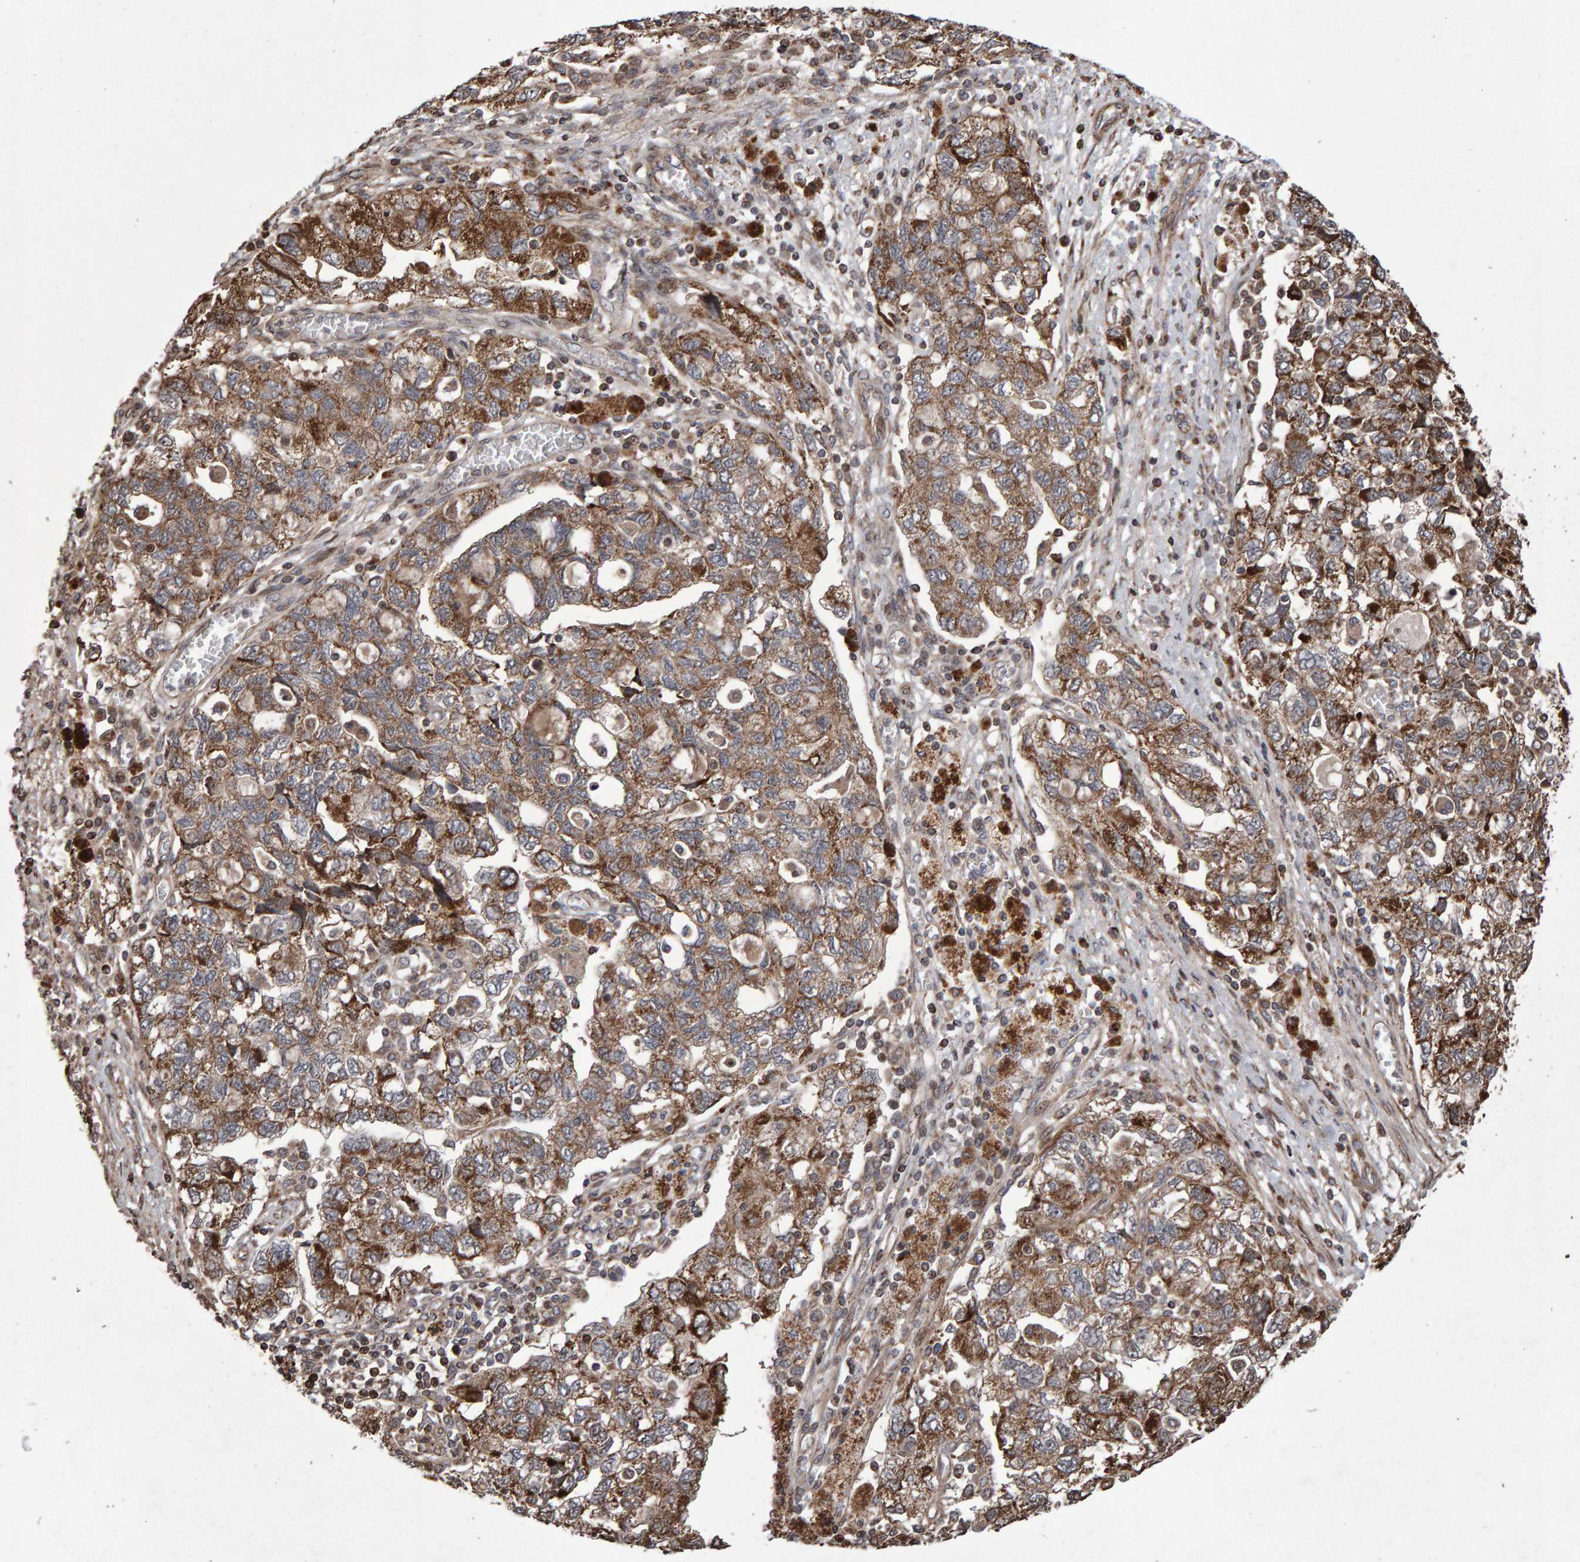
{"staining": {"intensity": "moderate", "quantity": ">75%", "location": "cytoplasmic/membranous"}, "tissue": "ovarian cancer", "cell_type": "Tumor cells", "image_type": "cancer", "snomed": [{"axis": "morphology", "description": "Carcinoma, NOS"}, {"axis": "morphology", "description": "Cystadenocarcinoma, serous, NOS"}, {"axis": "topography", "description": "Ovary"}], "caption": "Approximately >75% of tumor cells in human ovarian serous cystadenocarcinoma reveal moderate cytoplasmic/membranous protein positivity as visualized by brown immunohistochemical staining.", "gene": "PECR", "patient": {"sex": "female", "age": 69}}